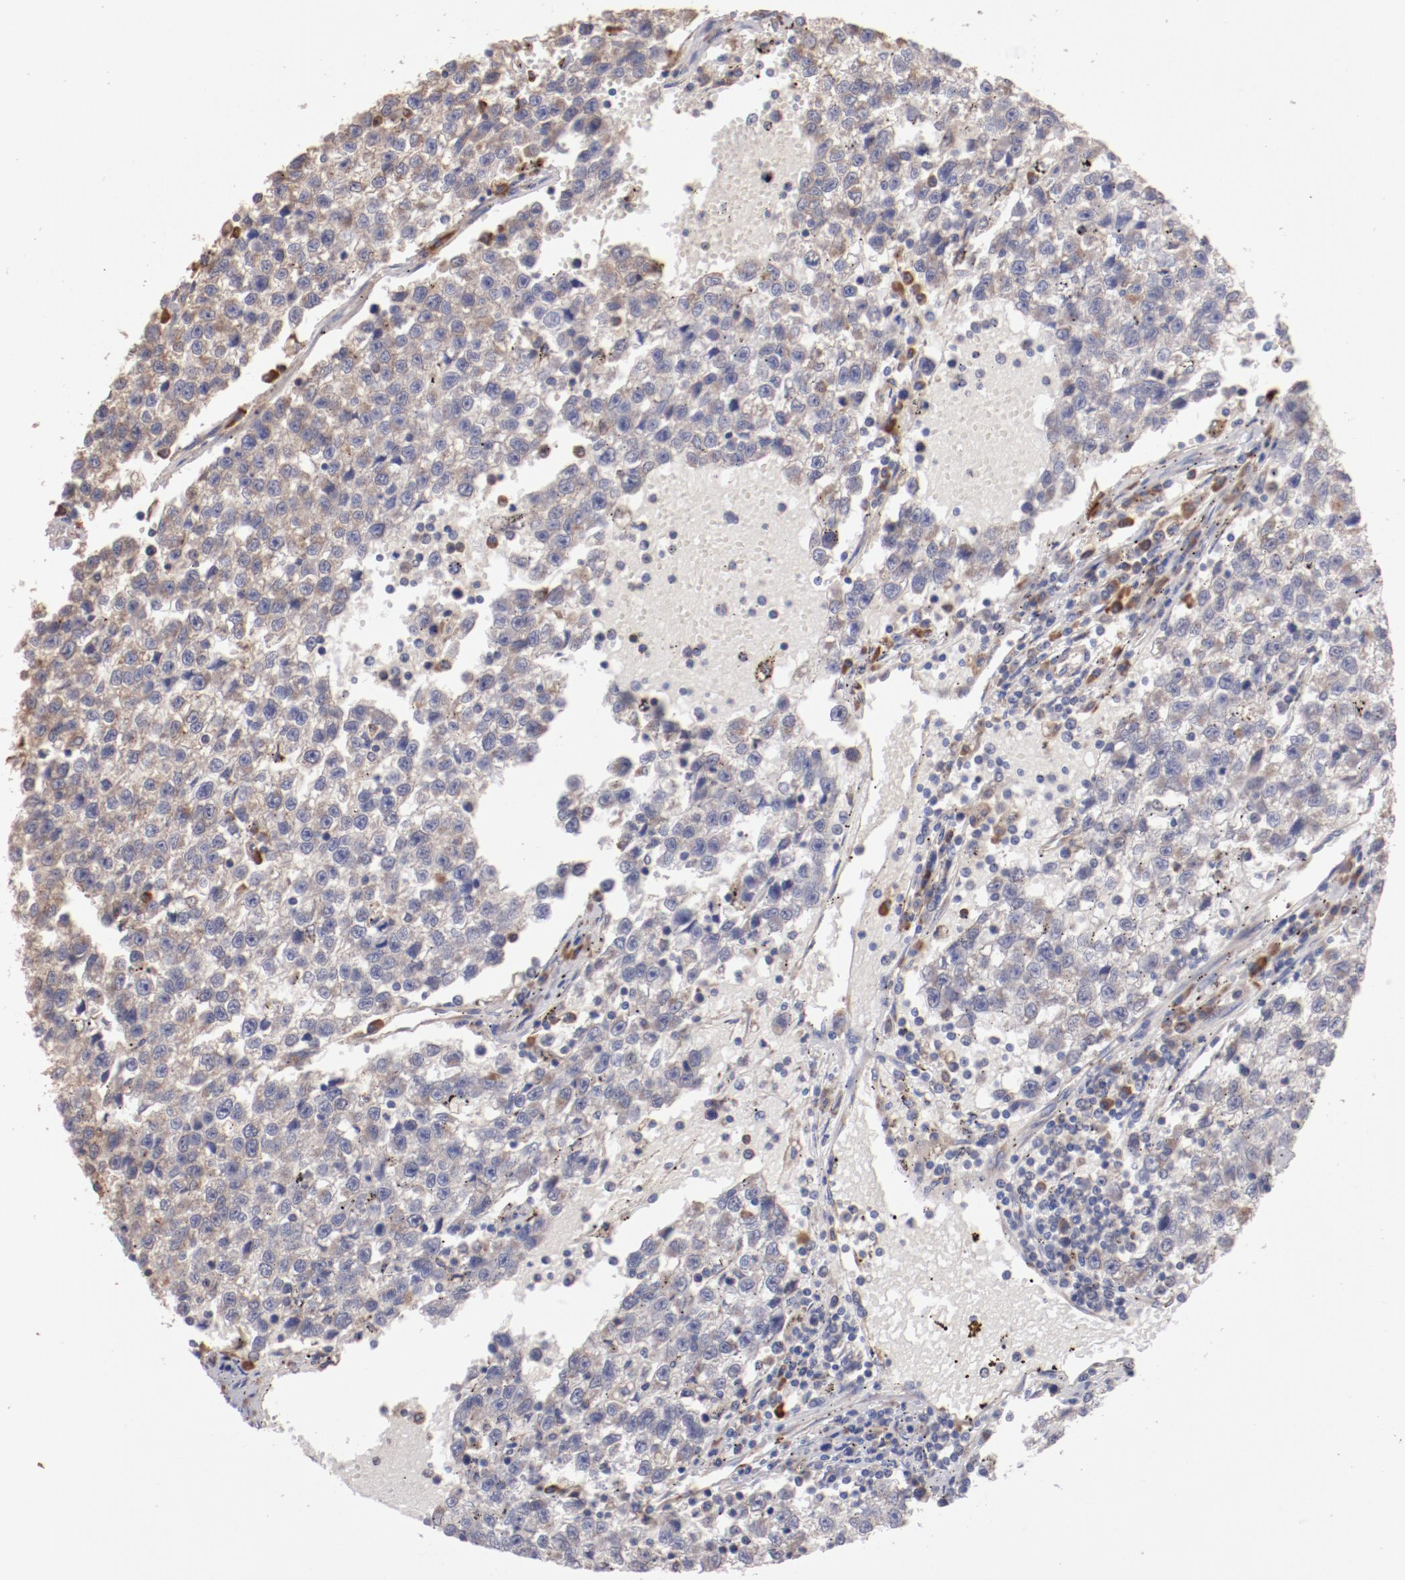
{"staining": {"intensity": "weak", "quantity": "<25%", "location": "cytoplasmic/membranous"}, "tissue": "testis cancer", "cell_type": "Tumor cells", "image_type": "cancer", "snomed": [{"axis": "morphology", "description": "Seminoma, NOS"}, {"axis": "topography", "description": "Testis"}], "caption": "Histopathology image shows no significant protein positivity in tumor cells of testis cancer.", "gene": "NFKBIE", "patient": {"sex": "male", "age": 35}}